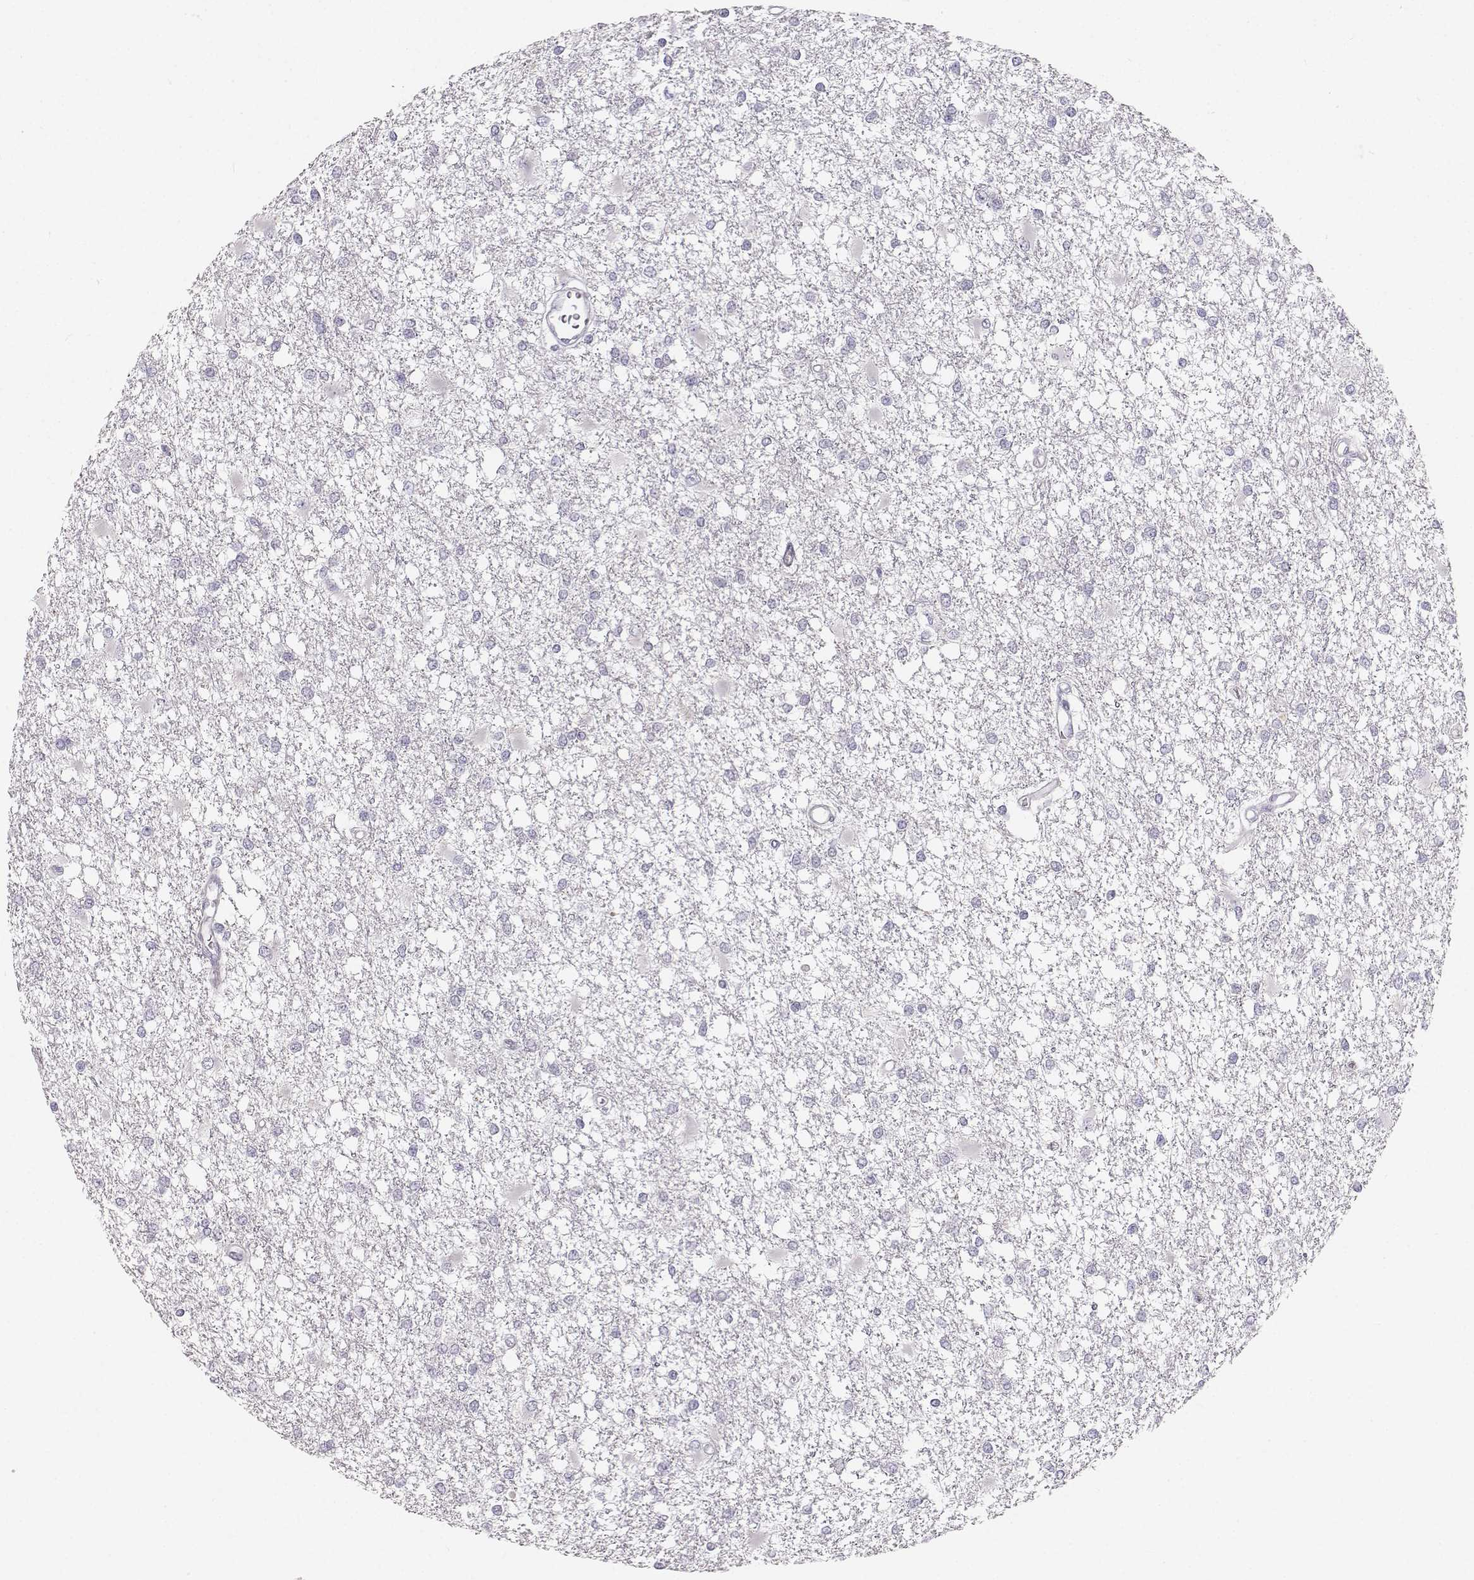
{"staining": {"intensity": "negative", "quantity": "none", "location": "none"}, "tissue": "glioma", "cell_type": "Tumor cells", "image_type": "cancer", "snomed": [{"axis": "morphology", "description": "Glioma, malignant, High grade"}, {"axis": "topography", "description": "Cerebral cortex"}], "caption": "Tumor cells show no significant expression in high-grade glioma (malignant).", "gene": "OIP5", "patient": {"sex": "male", "age": 79}}